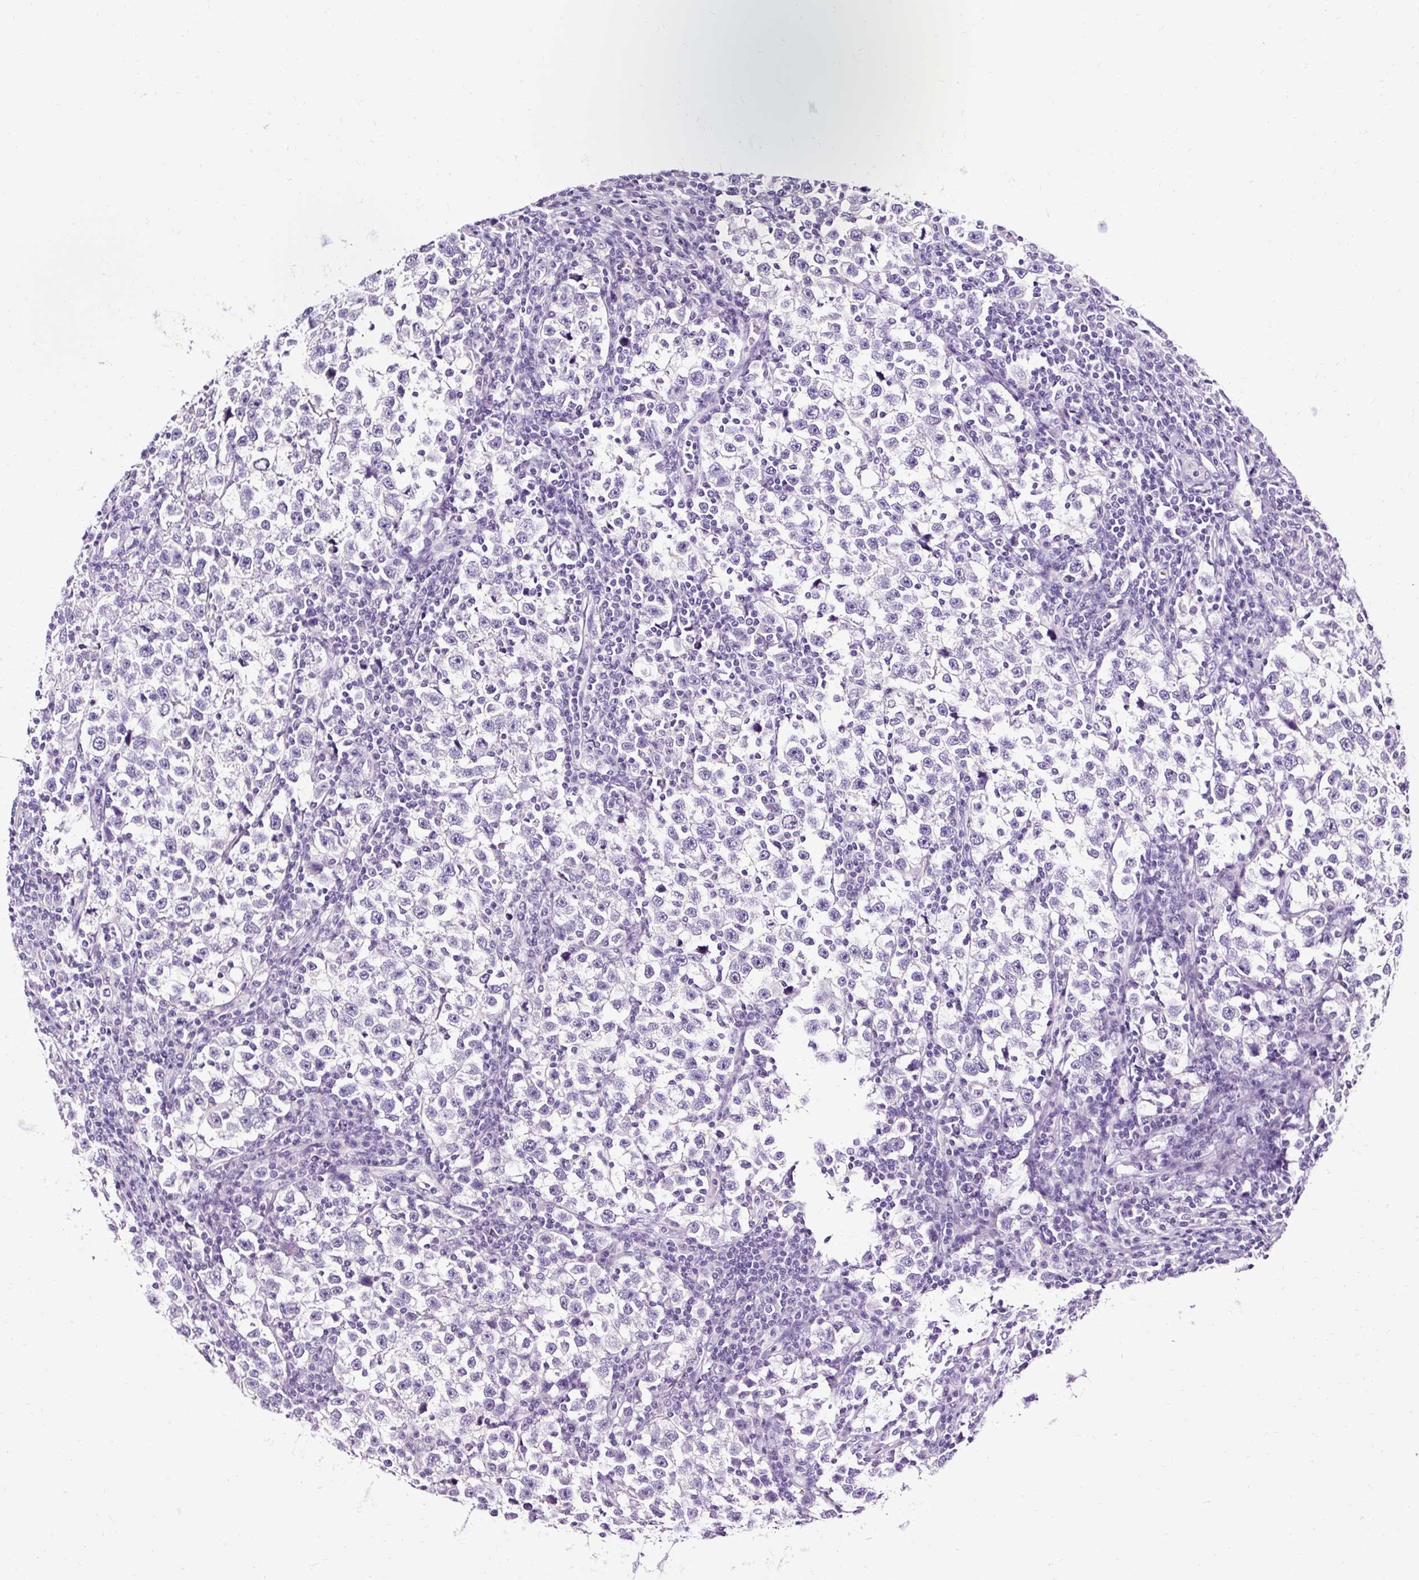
{"staining": {"intensity": "negative", "quantity": "none", "location": "none"}, "tissue": "testis cancer", "cell_type": "Tumor cells", "image_type": "cancer", "snomed": [{"axis": "morphology", "description": "Normal tissue, NOS"}, {"axis": "morphology", "description": "Seminoma, NOS"}, {"axis": "topography", "description": "Testis"}], "caption": "IHC micrograph of neoplastic tissue: human seminoma (testis) stained with DAB exhibits no significant protein positivity in tumor cells. The staining is performed using DAB brown chromogen with nuclei counter-stained in using hematoxylin.", "gene": "SLC7A8", "patient": {"sex": "male", "age": 43}}